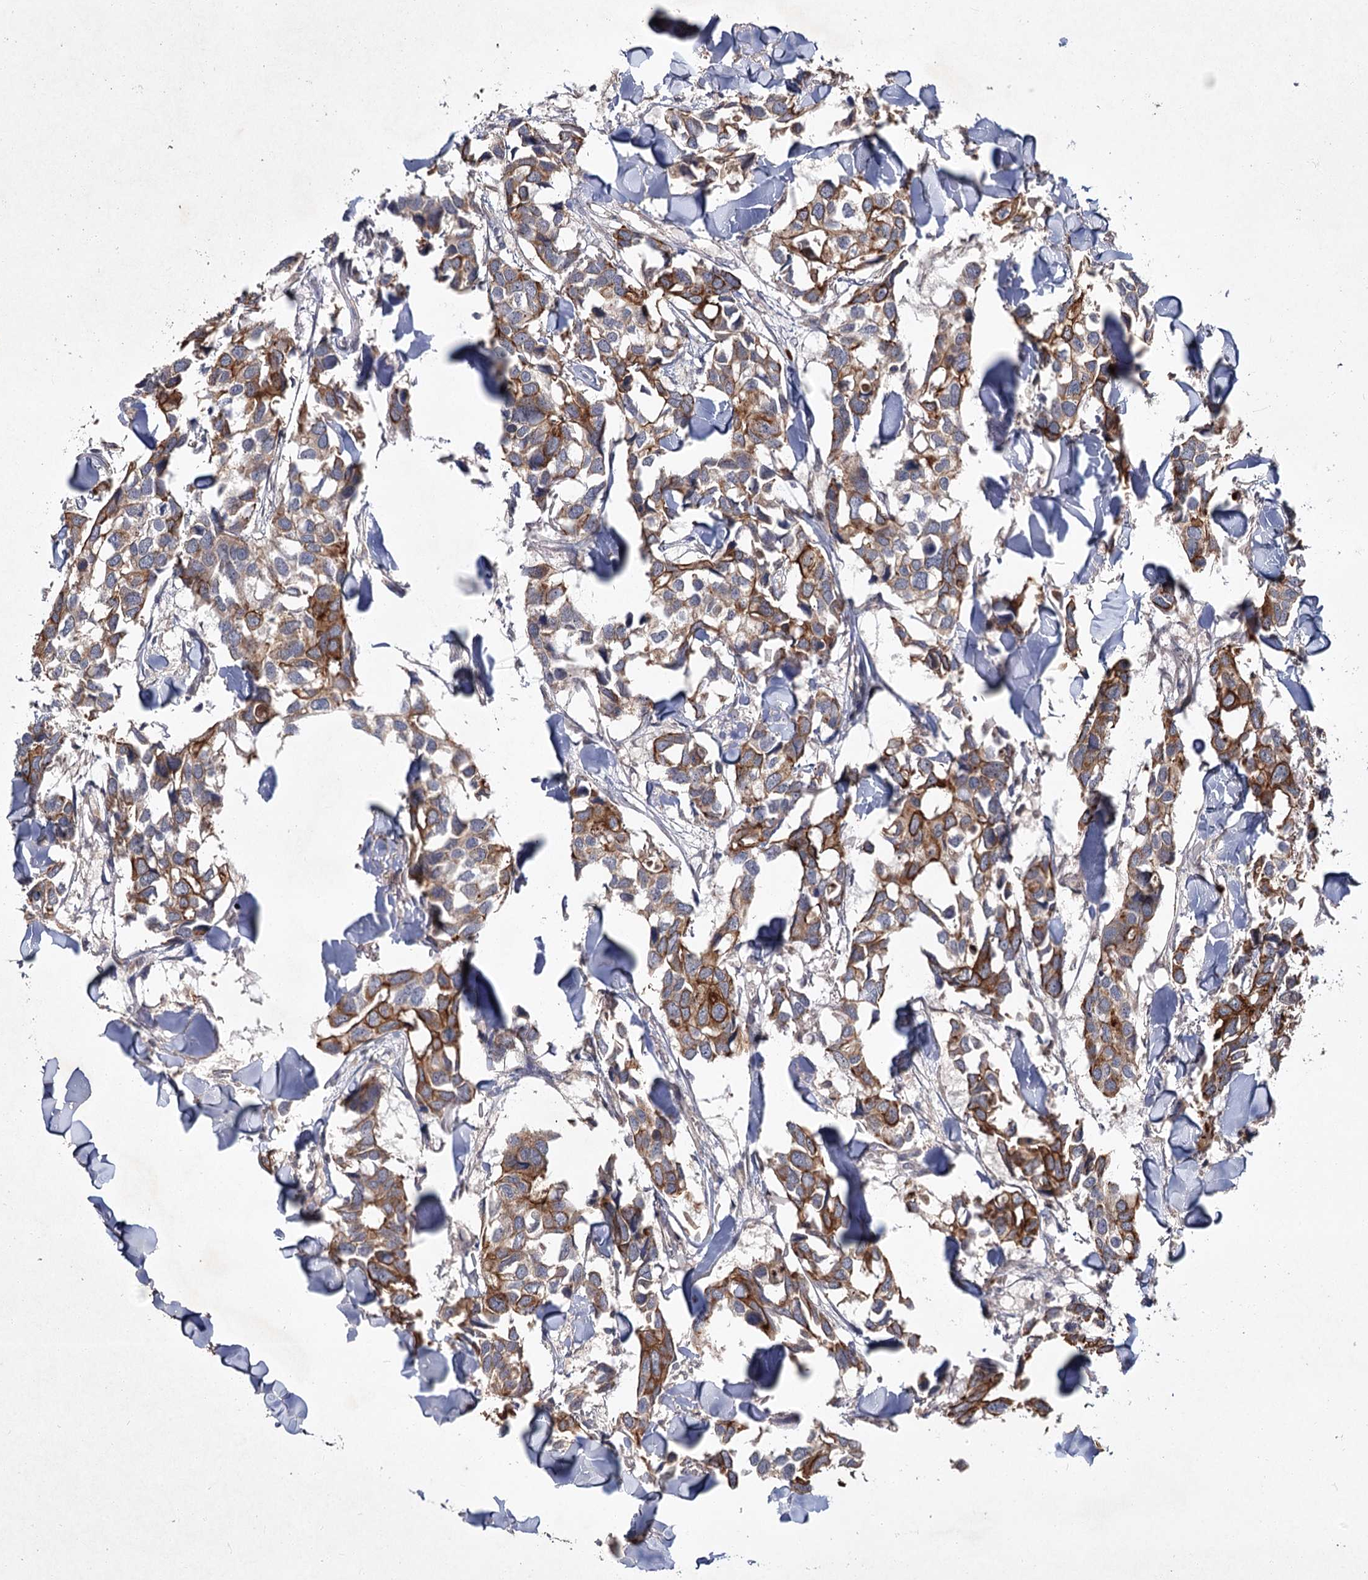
{"staining": {"intensity": "moderate", "quantity": "25%-75%", "location": "cytoplasmic/membranous"}, "tissue": "breast cancer", "cell_type": "Tumor cells", "image_type": "cancer", "snomed": [{"axis": "morphology", "description": "Duct carcinoma"}, {"axis": "topography", "description": "Breast"}], "caption": "Protein staining of breast cancer tissue exhibits moderate cytoplasmic/membranous expression in approximately 25%-75% of tumor cells. Using DAB (brown) and hematoxylin (blue) stains, captured at high magnification using brightfield microscopy.", "gene": "MFN1", "patient": {"sex": "female", "age": 83}}